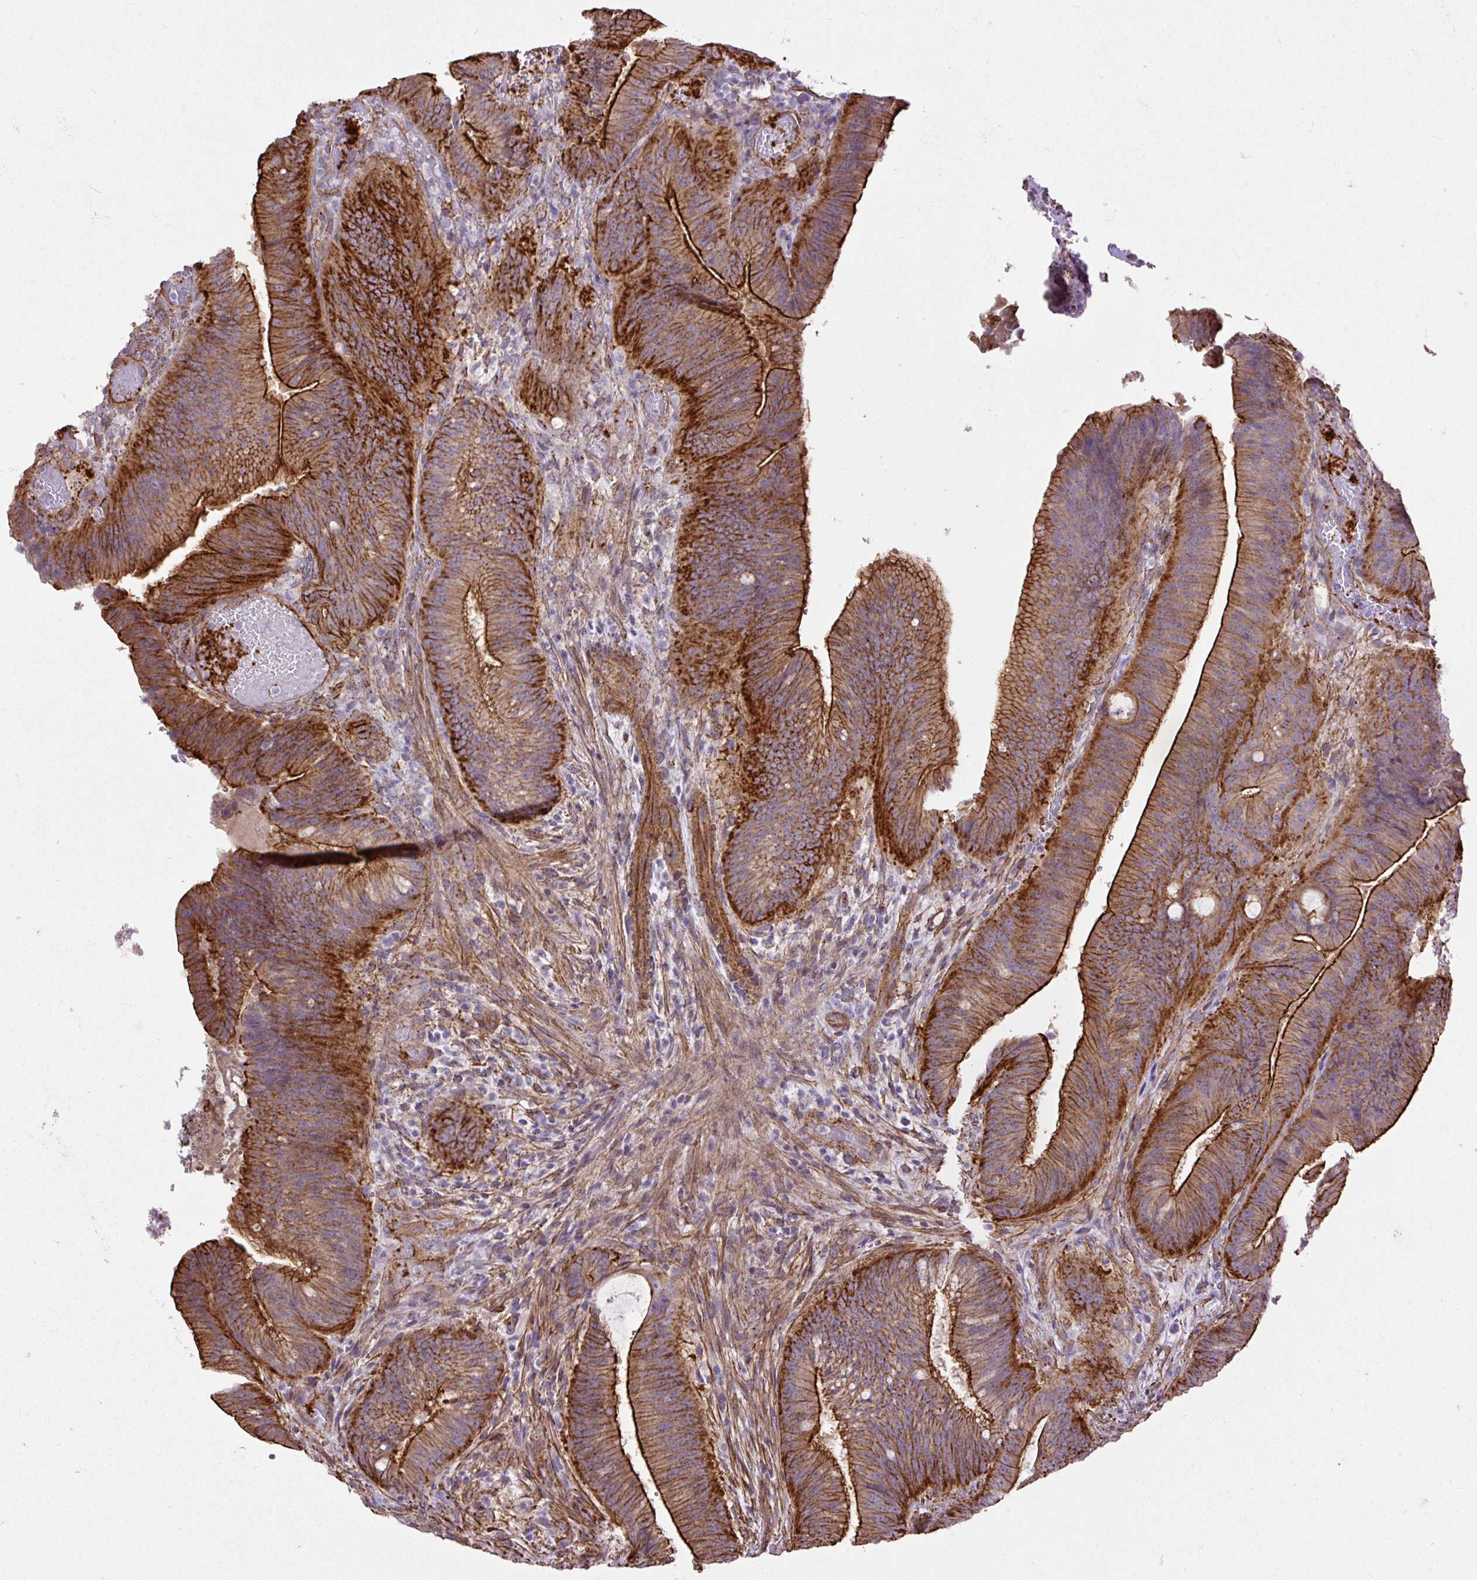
{"staining": {"intensity": "strong", "quantity": ">75%", "location": "cytoplasmic/membranous"}, "tissue": "colorectal cancer", "cell_type": "Tumor cells", "image_type": "cancer", "snomed": [{"axis": "morphology", "description": "Adenocarcinoma, NOS"}, {"axis": "topography", "description": "Colon"}], "caption": "The immunohistochemical stain labels strong cytoplasmic/membranous positivity in tumor cells of adenocarcinoma (colorectal) tissue.", "gene": "MAGEB16", "patient": {"sex": "female", "age": 43}}